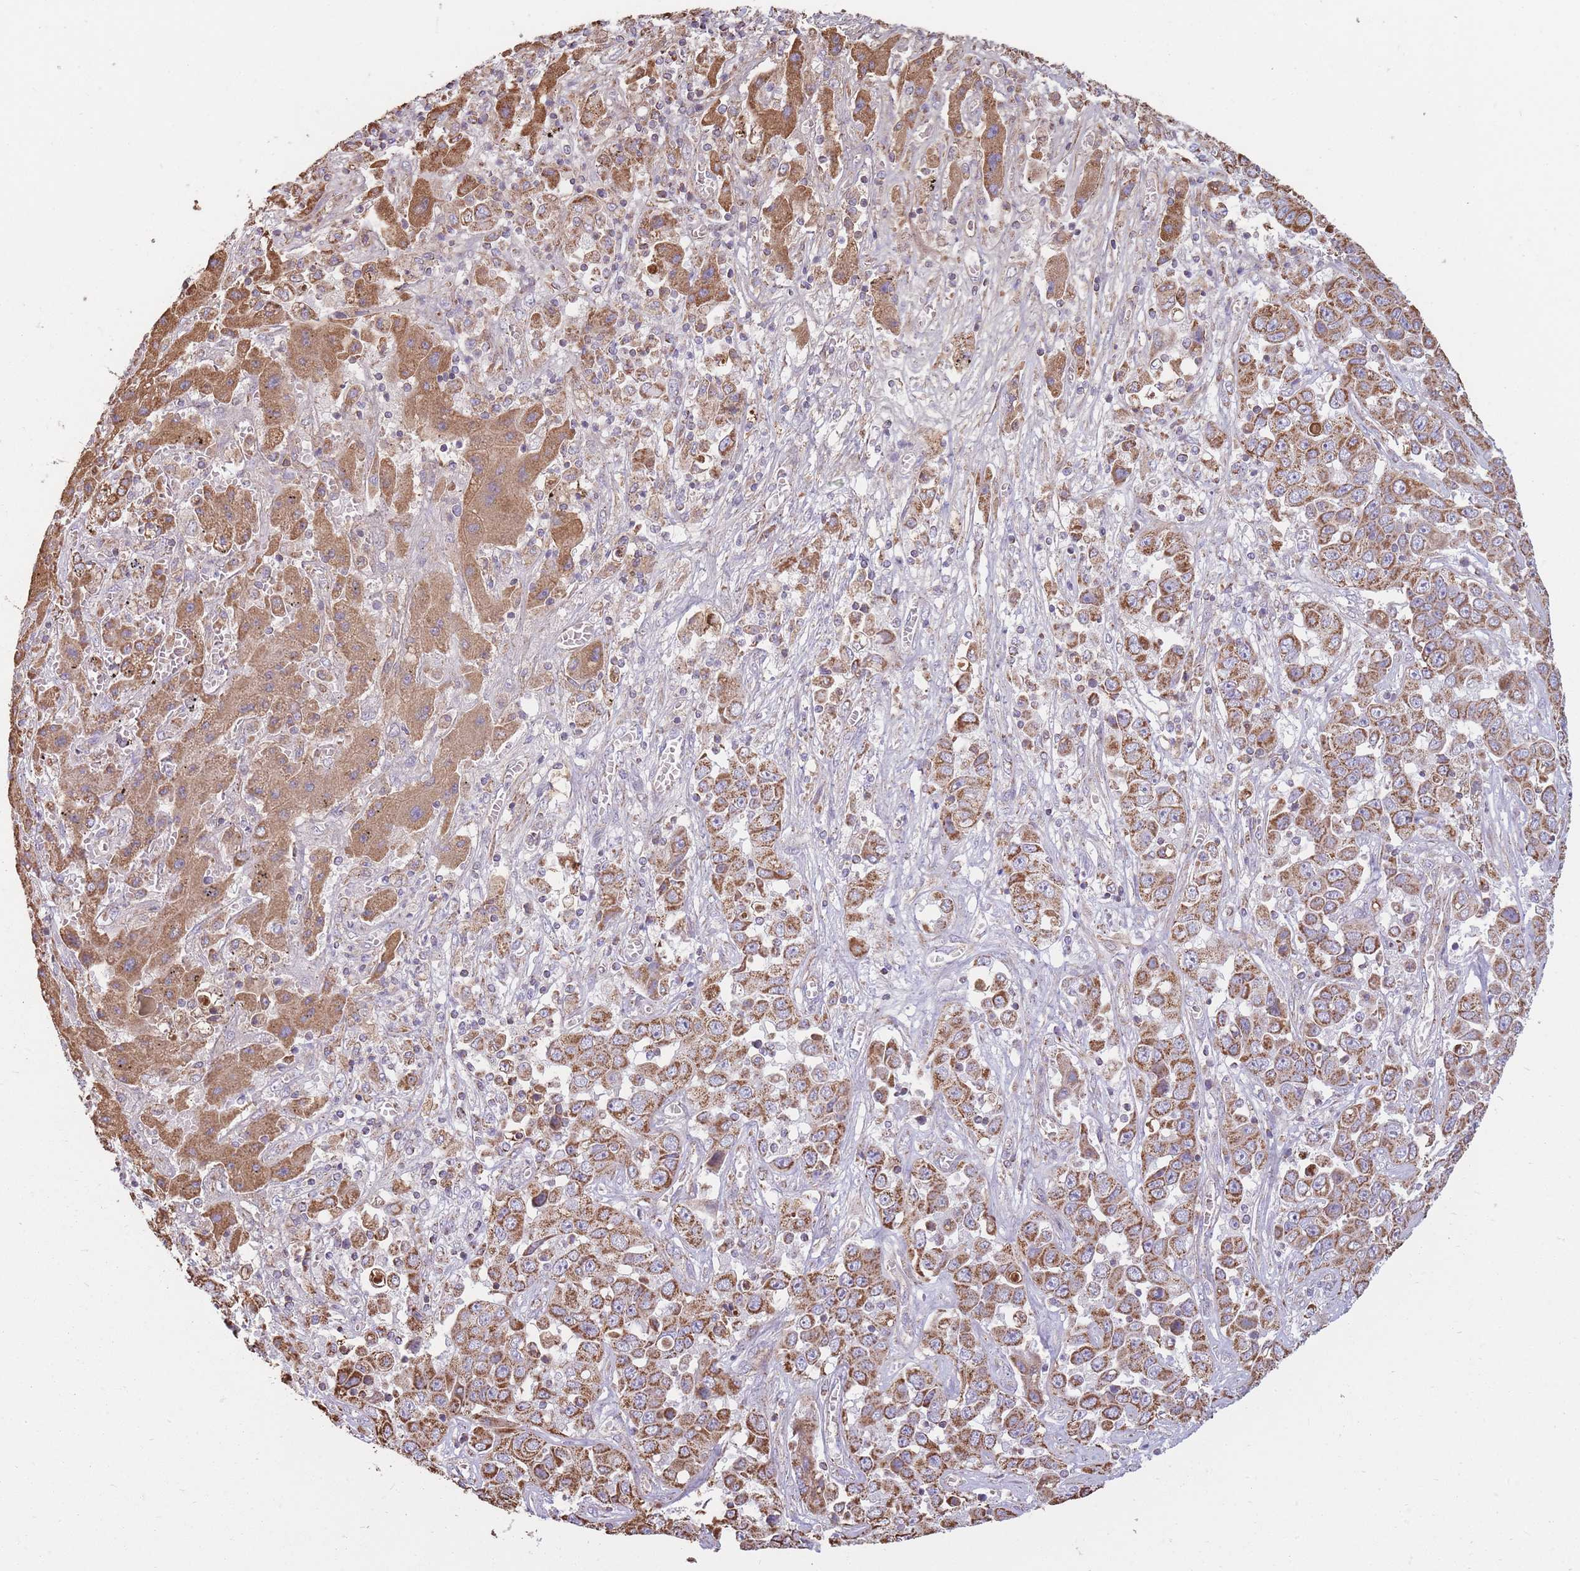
{"staining": {"intensity": "moderate", "quantity": ">75%", "location": "cytoplasmic/membranous"}, "tissue": "liver cancer", "cell_type": "Tumor cells", "image_type": "cancer", "snomed": [{"axis": "morphology", "description": "Cholangiocarcinoma"}, {"axis": "topography", "description": "Liver"}], "caption": "Liver cancer stained for a protein exhibits moderate cytoplasmic/membranous positivity in tumor cells. (Brightfield microscopy of DAB IHC at high magnification).", "gene": "KIF16B", "patient": {"sex": "female", "age": 52}}